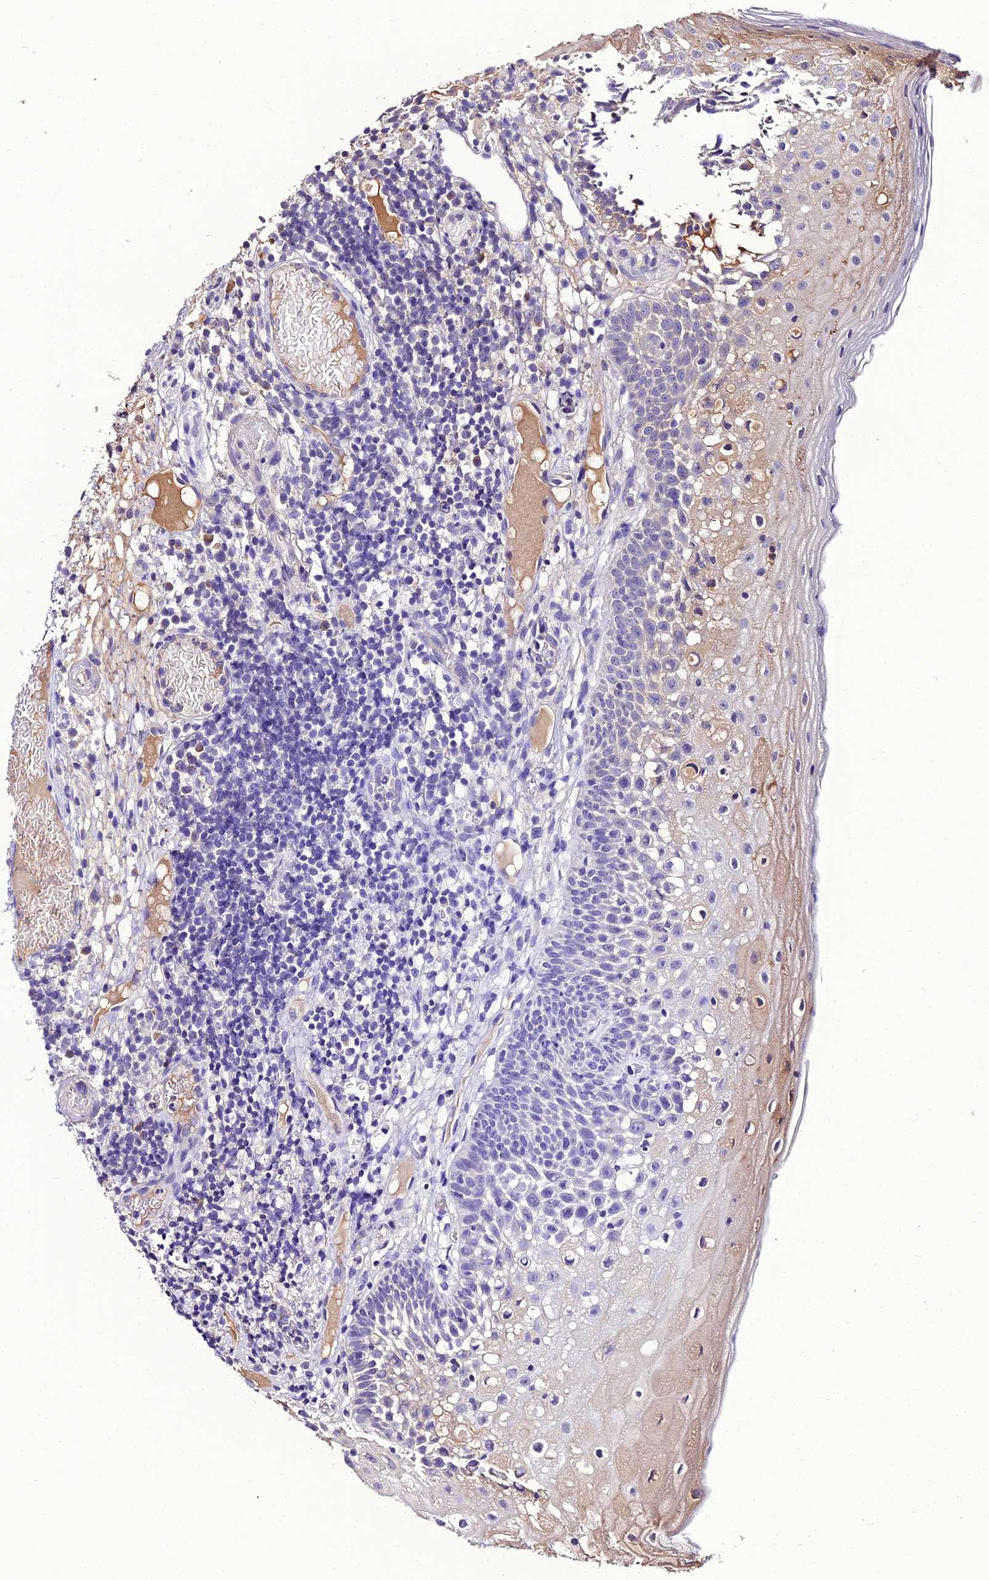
{"staining": {"intensity": "negative", "quantity": "none", "location": "none"}, "tissue": "oral mucosa", "cell_type": "Squamous epithelial cells", "image_type": "normal", "snomed": [{"axis": "morphology", "description": "Normal tissue, NOS"}, {"axis": "topography", "description": "Oral tissue"}], "caption": "Immunohistochemistry histopathology image of normal human oral mucosa stained for a protein (brown), which exhibits no positivity in squamous epithelial cells. The staining was performed using DAB to visualize the protein expression in brown, while the nuclei were stained in blue with hematoxylin (Magnification: 20x).", "gene": "KCTD16", "patient": {"sex": "female", "age": 69}}